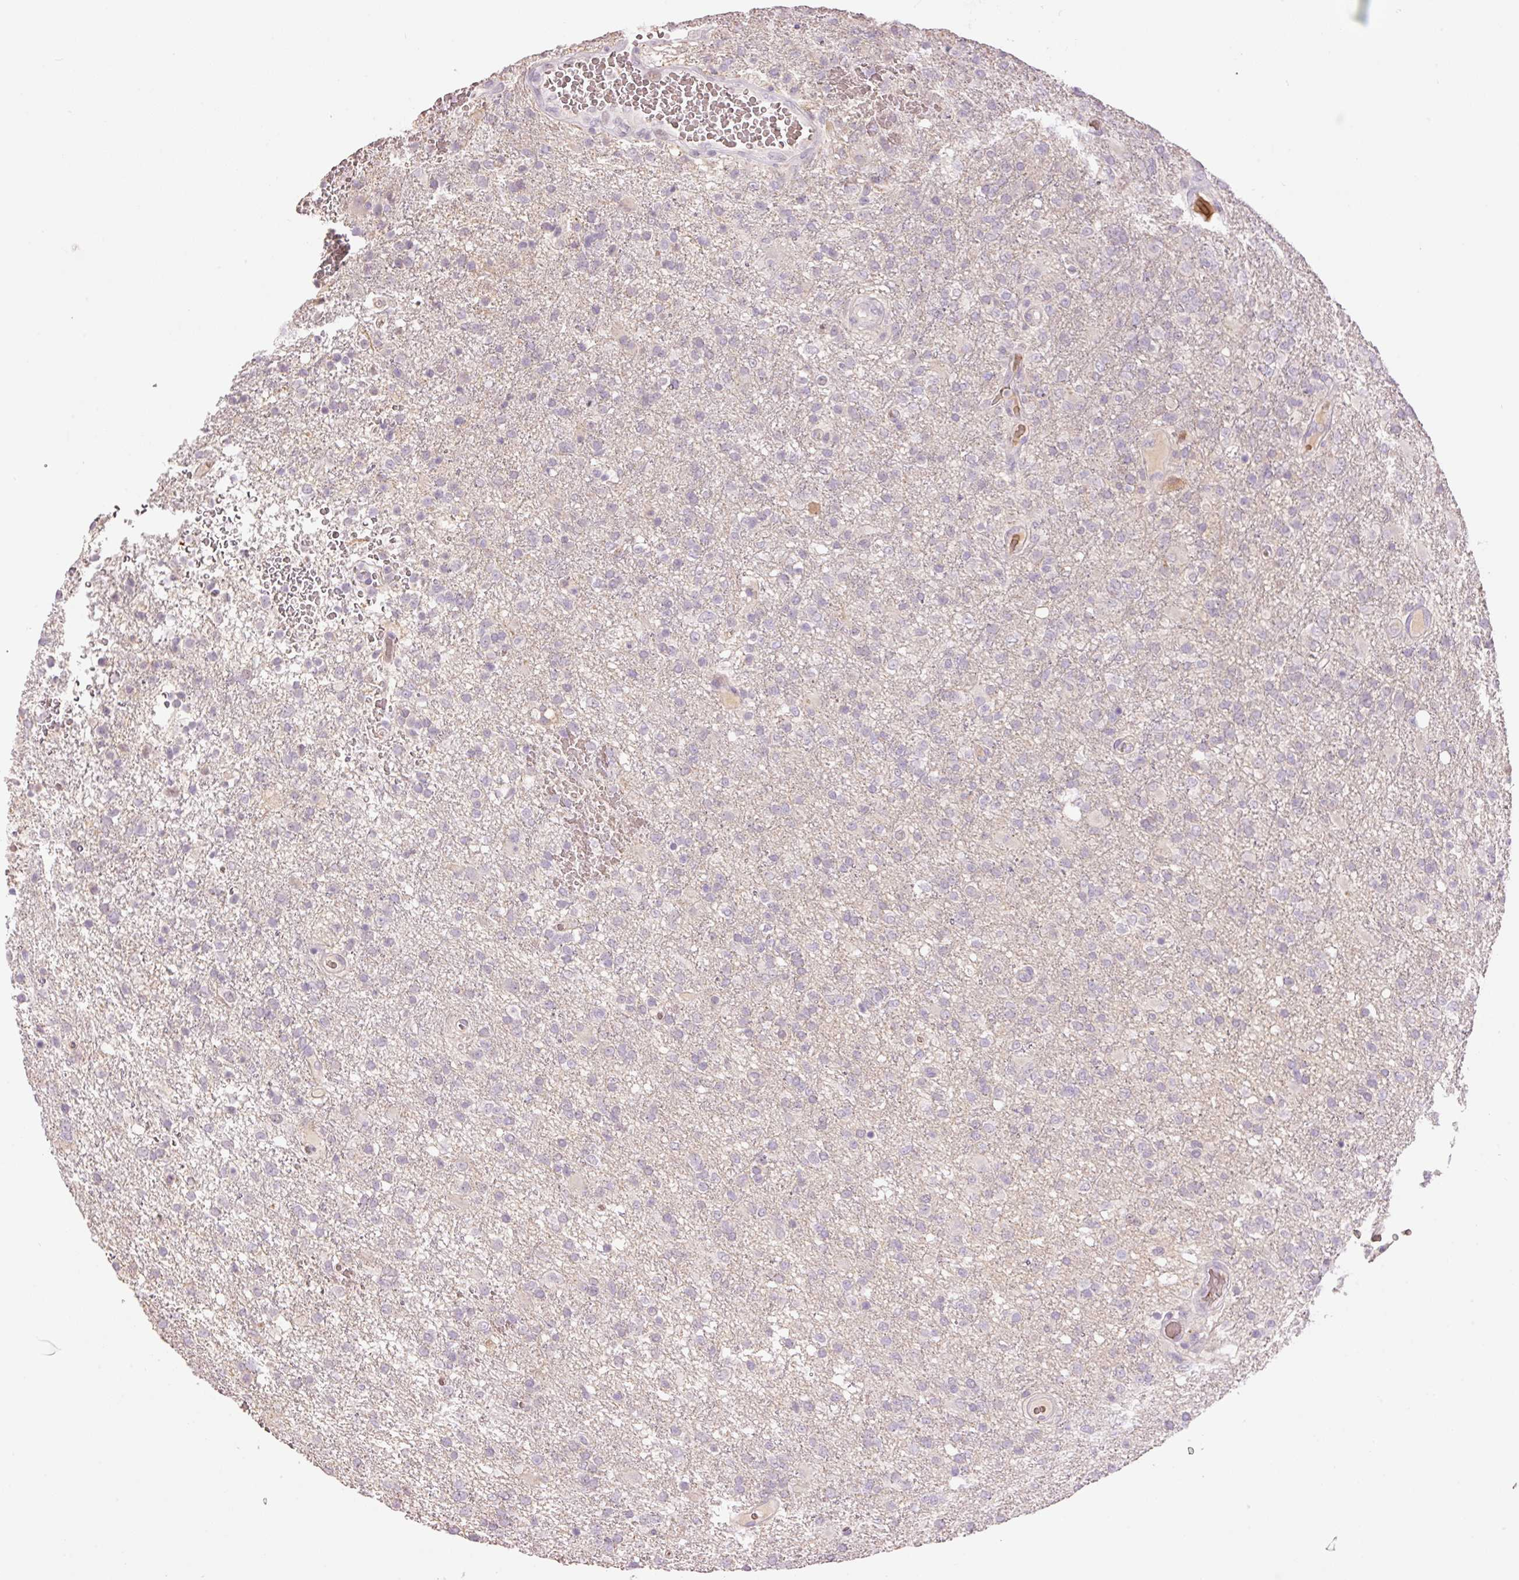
{"staining": {"intensity": "negative", "quantity": "none", "location": "none"}, "tissue": "glioma", "cell_type": "Tumor cells", "image_type": "cancer", "snomed": [{"axis": "morphology", "description": "Glioma, malignant, High grade"}, {"axis": "topography", "description": "Brain"}], "caption": "Photomicrograph shows no protein staining in tumor cells of malignant glioma (high-grade) tissue.", "gene": "LY6G6D", "patient": {"sex": "female", "age": 74}}